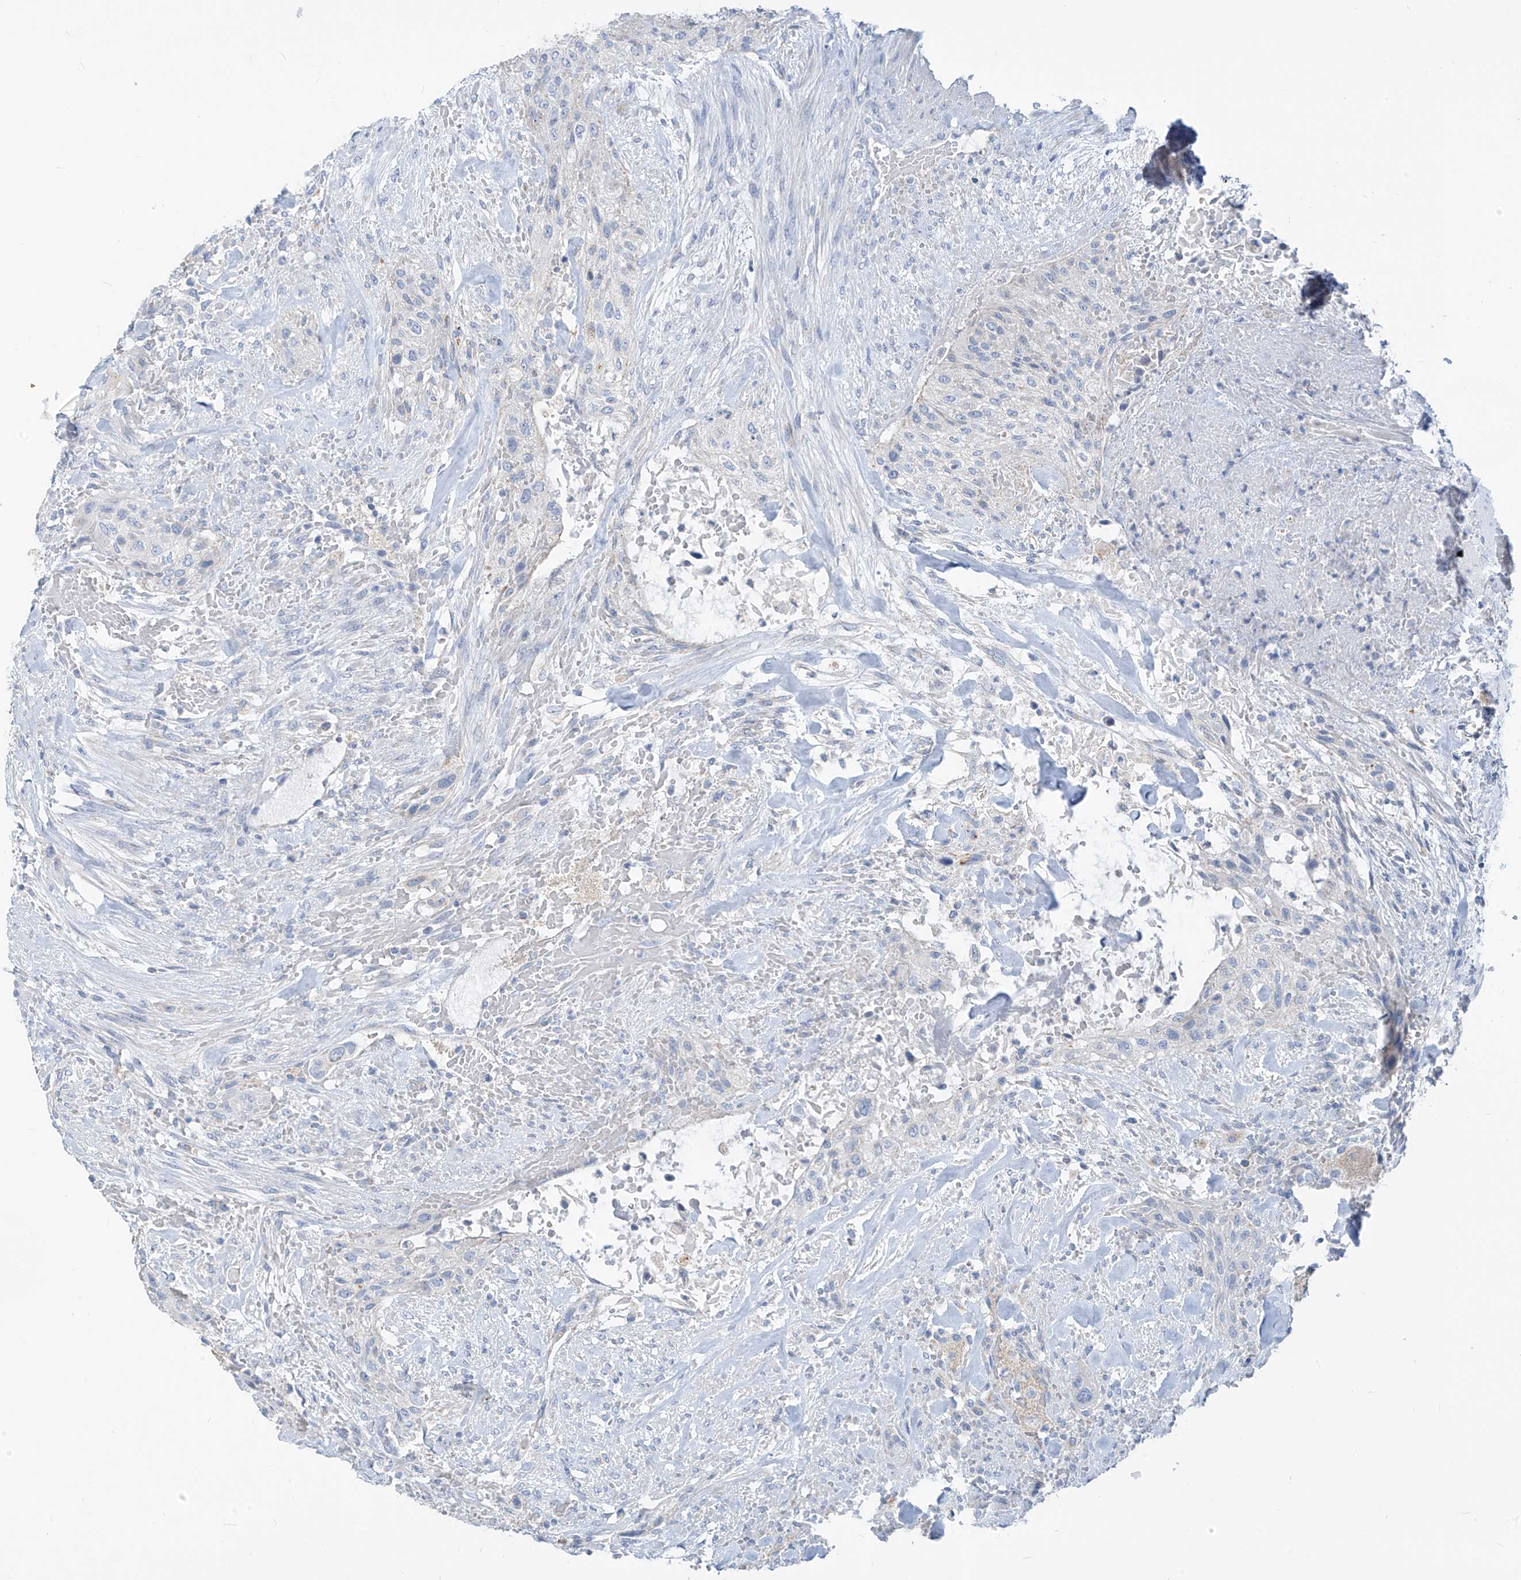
{"staining": {"intensity": "negative", "quantity": "none", "location": "none"}, "tissue": "urothelial cancer", "cell_type": "Tumor cells", "image_type": "cancer", "snomed": [{"axis": "morphology", "description": "Urothelial carcinoma, High grade"}, {"axis": "topography", "description": "Urinary bladder"}], "caption": "Tumor cells are negative for protein expression in human urothelial cancer.", "gene": "ZNF404", "patient": {"sex": "male", "age": 35}}